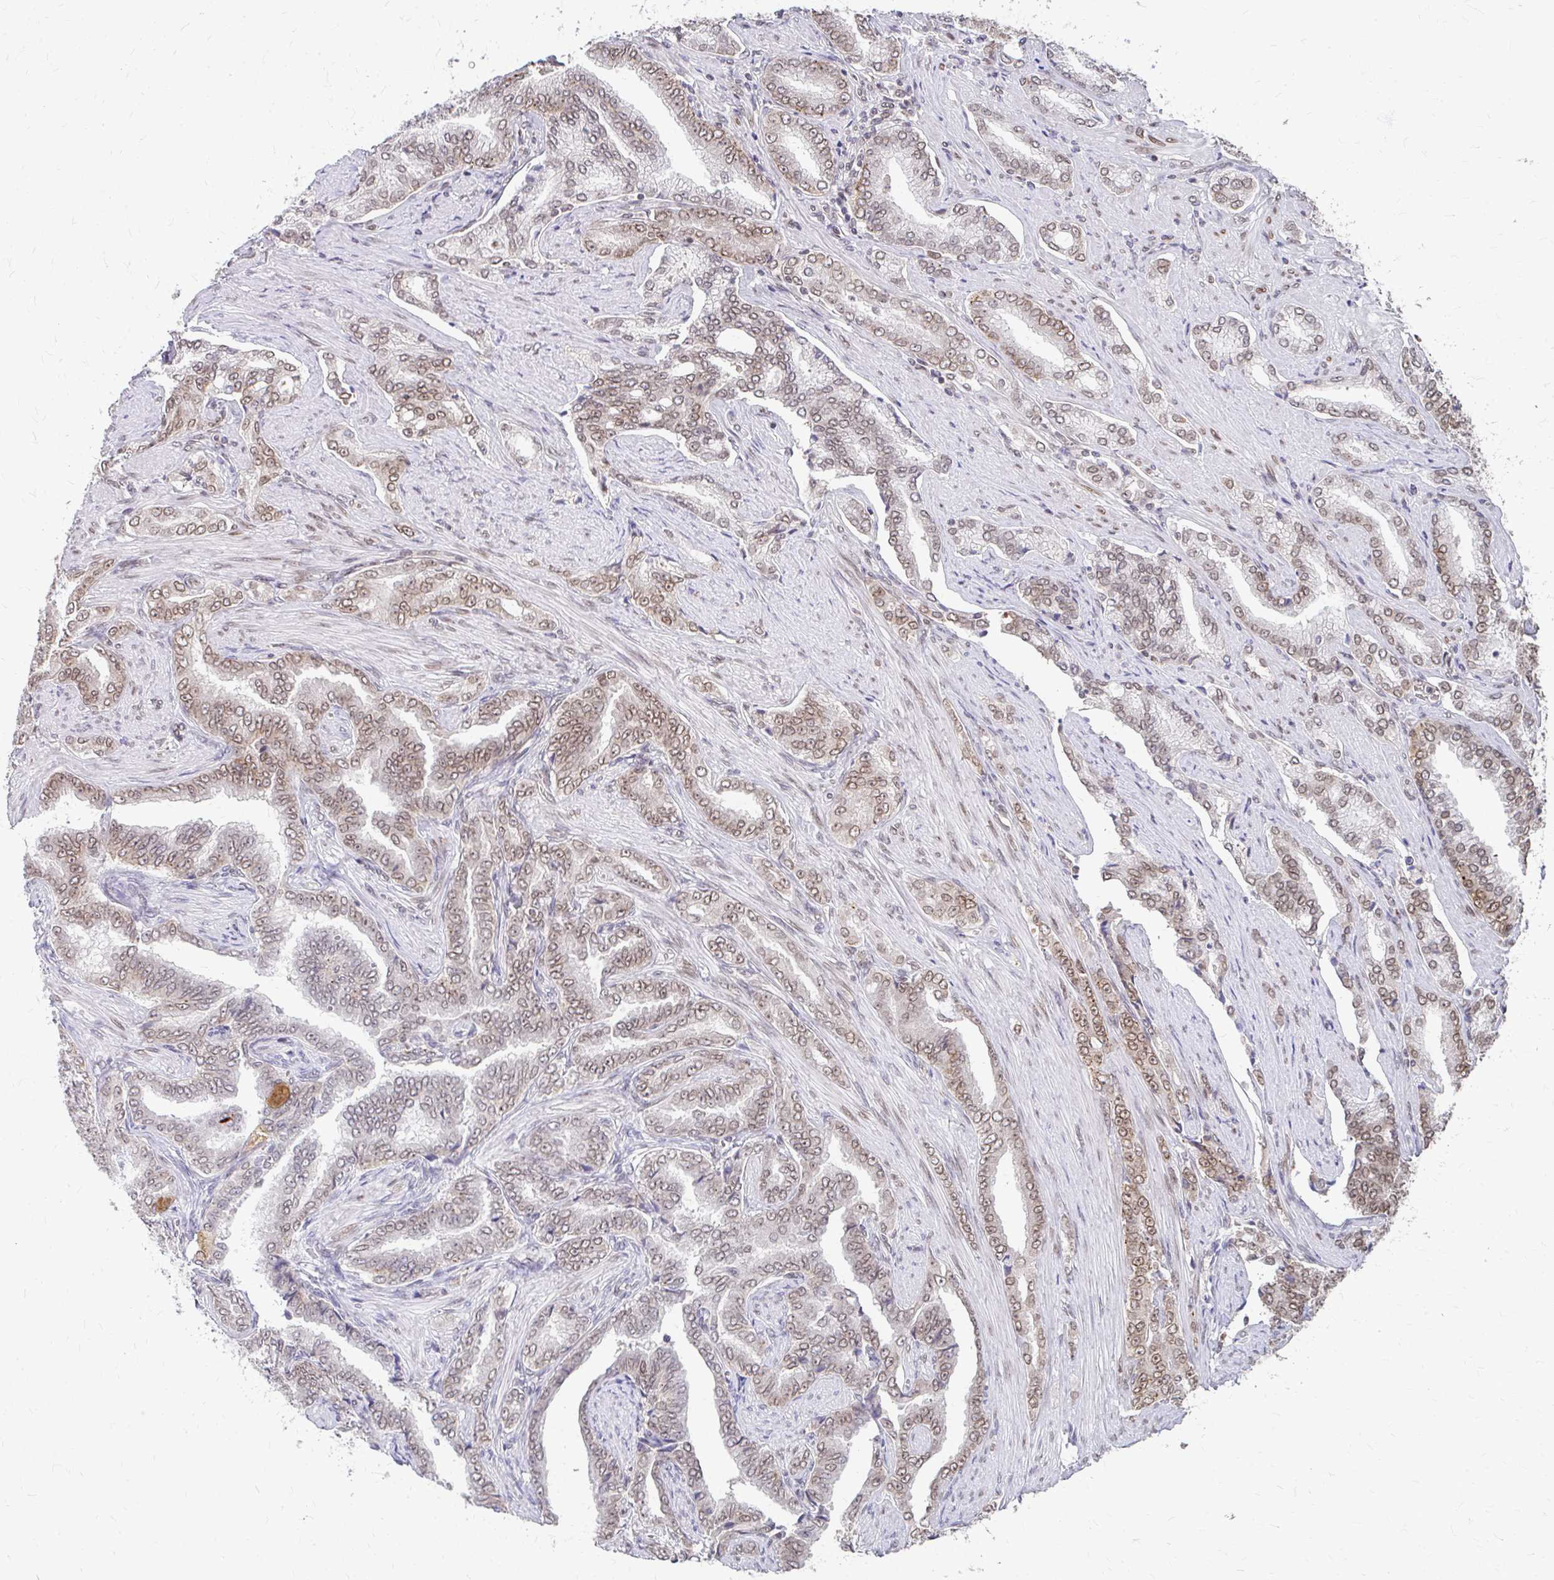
{"staining": {"intensity": "weak", "quantity": ">75%", "location": "cytoplasmic/membranous,nuclear"}, "tissue": "prostate cancer", "cell_type": "Tumor cells", "image_type": "cancer", "snomed": [{"axis": "morphology", "description": "Adenocarcinoma, High grade"}, {"axis": "topography", "description": "Prostate"}], "caption": "A low amount of weak cytoplasmic/membranous and nuclear positivity is present in approximately >75% of tumor cells in prostate cancer (adenocarcinoma (high-grade)) tissue.", "gene": "XPO1", "patient": {"sex": "male", "age": 72}}